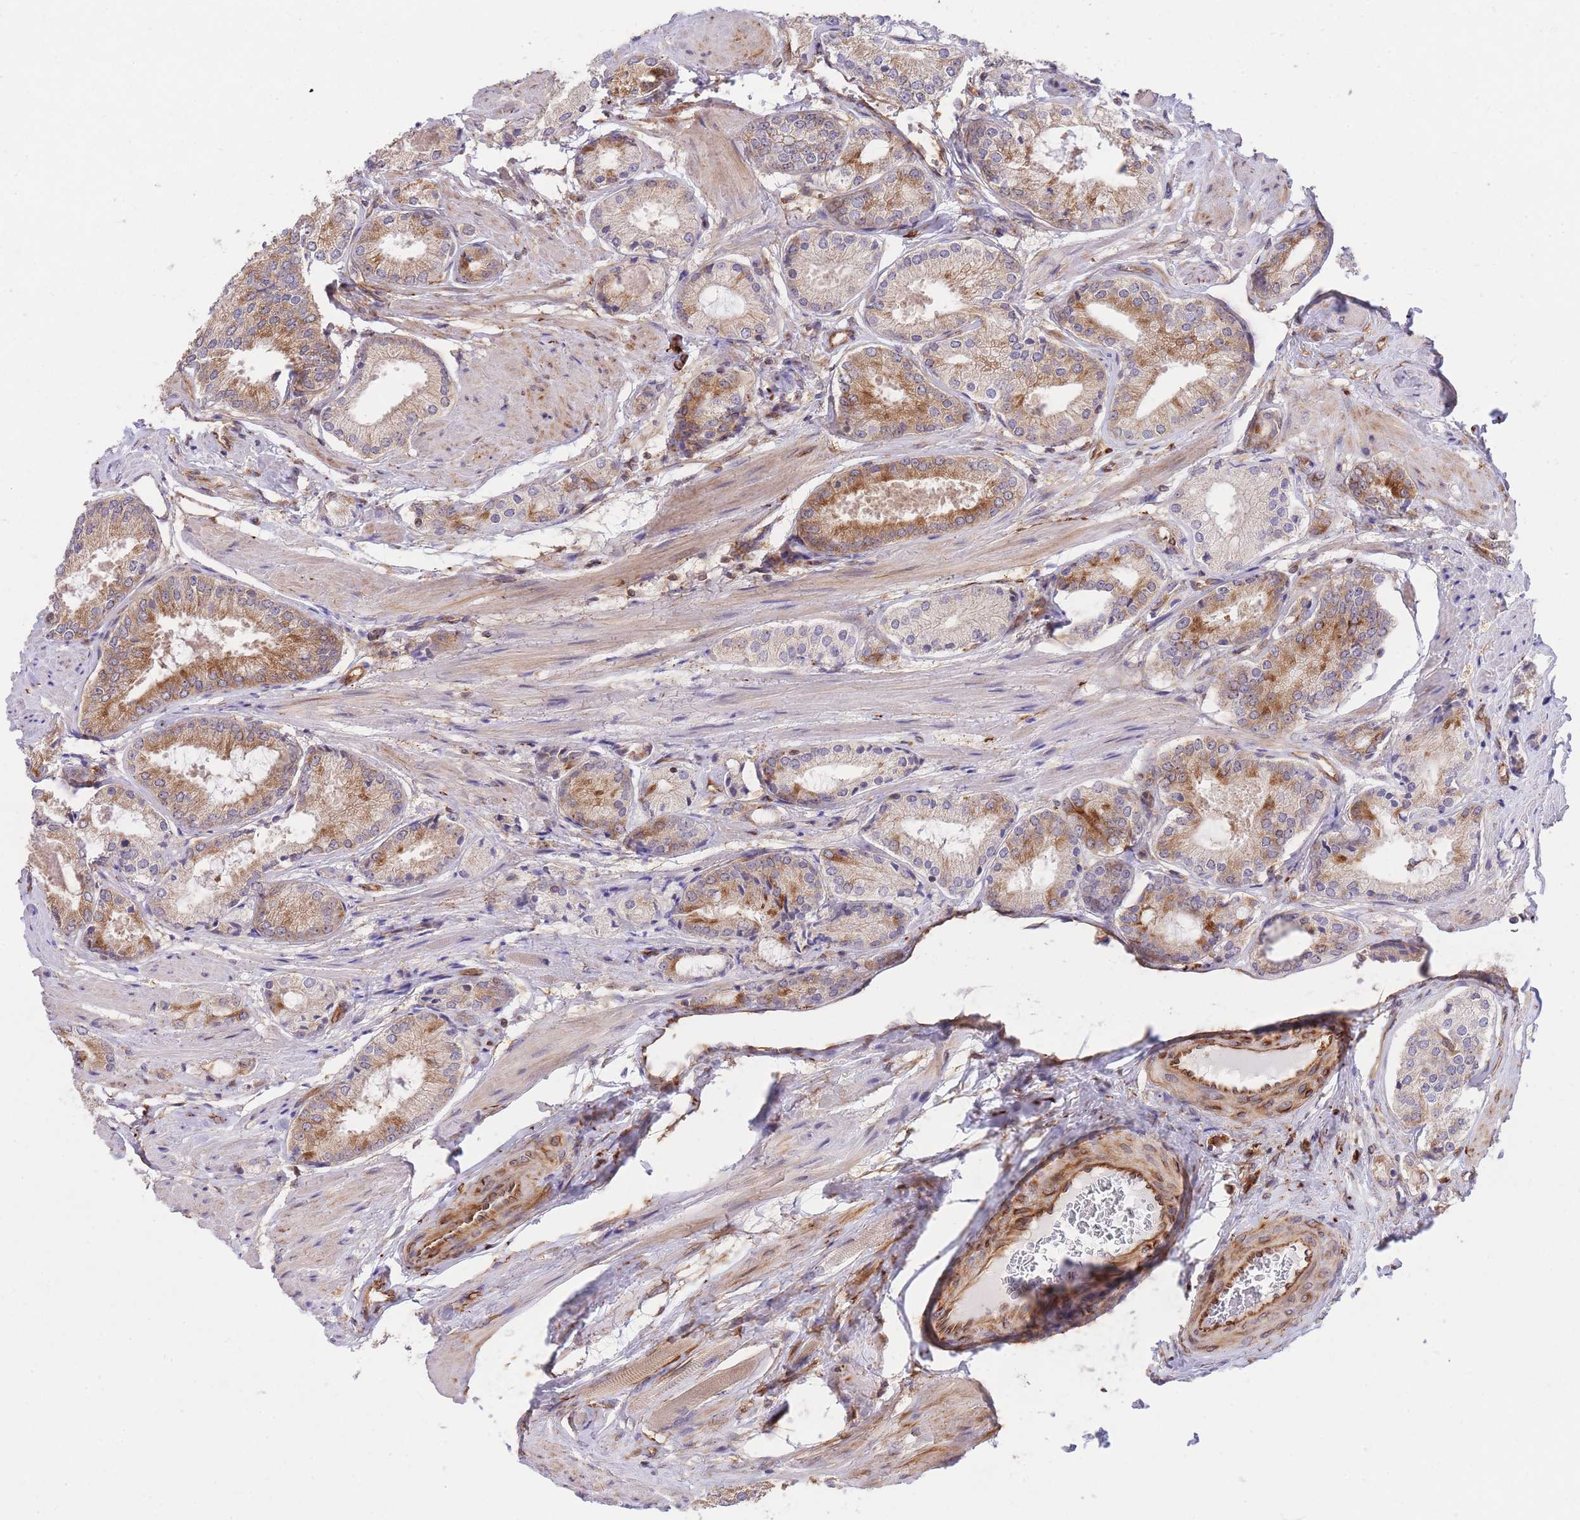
{"staining": {"intensity": "moderate", "quantity": ">75%", "location": "cytoplasmic/membranous"}, "tissue": "prostate cancer", "cell_type": "Tumor cells", "image_type": "cancer", "snomed": [{"axis": "morphology", "description": "Adenocarcinoma, High grade"}, {"axis": "topography", "description": "Prostate and seminal vesicle, NOS"}], "caption": "A brown stain shows moderate cytoplasmic/membranous expression of a protein in prostate cancer (adenocarcinoma (high-grade)) tumor cells. The protein of interest is shown in brown color, while the nuclei are stained blue.", "gene": "EXOSC8", "patient": {"sex": "male", "age": 64}}